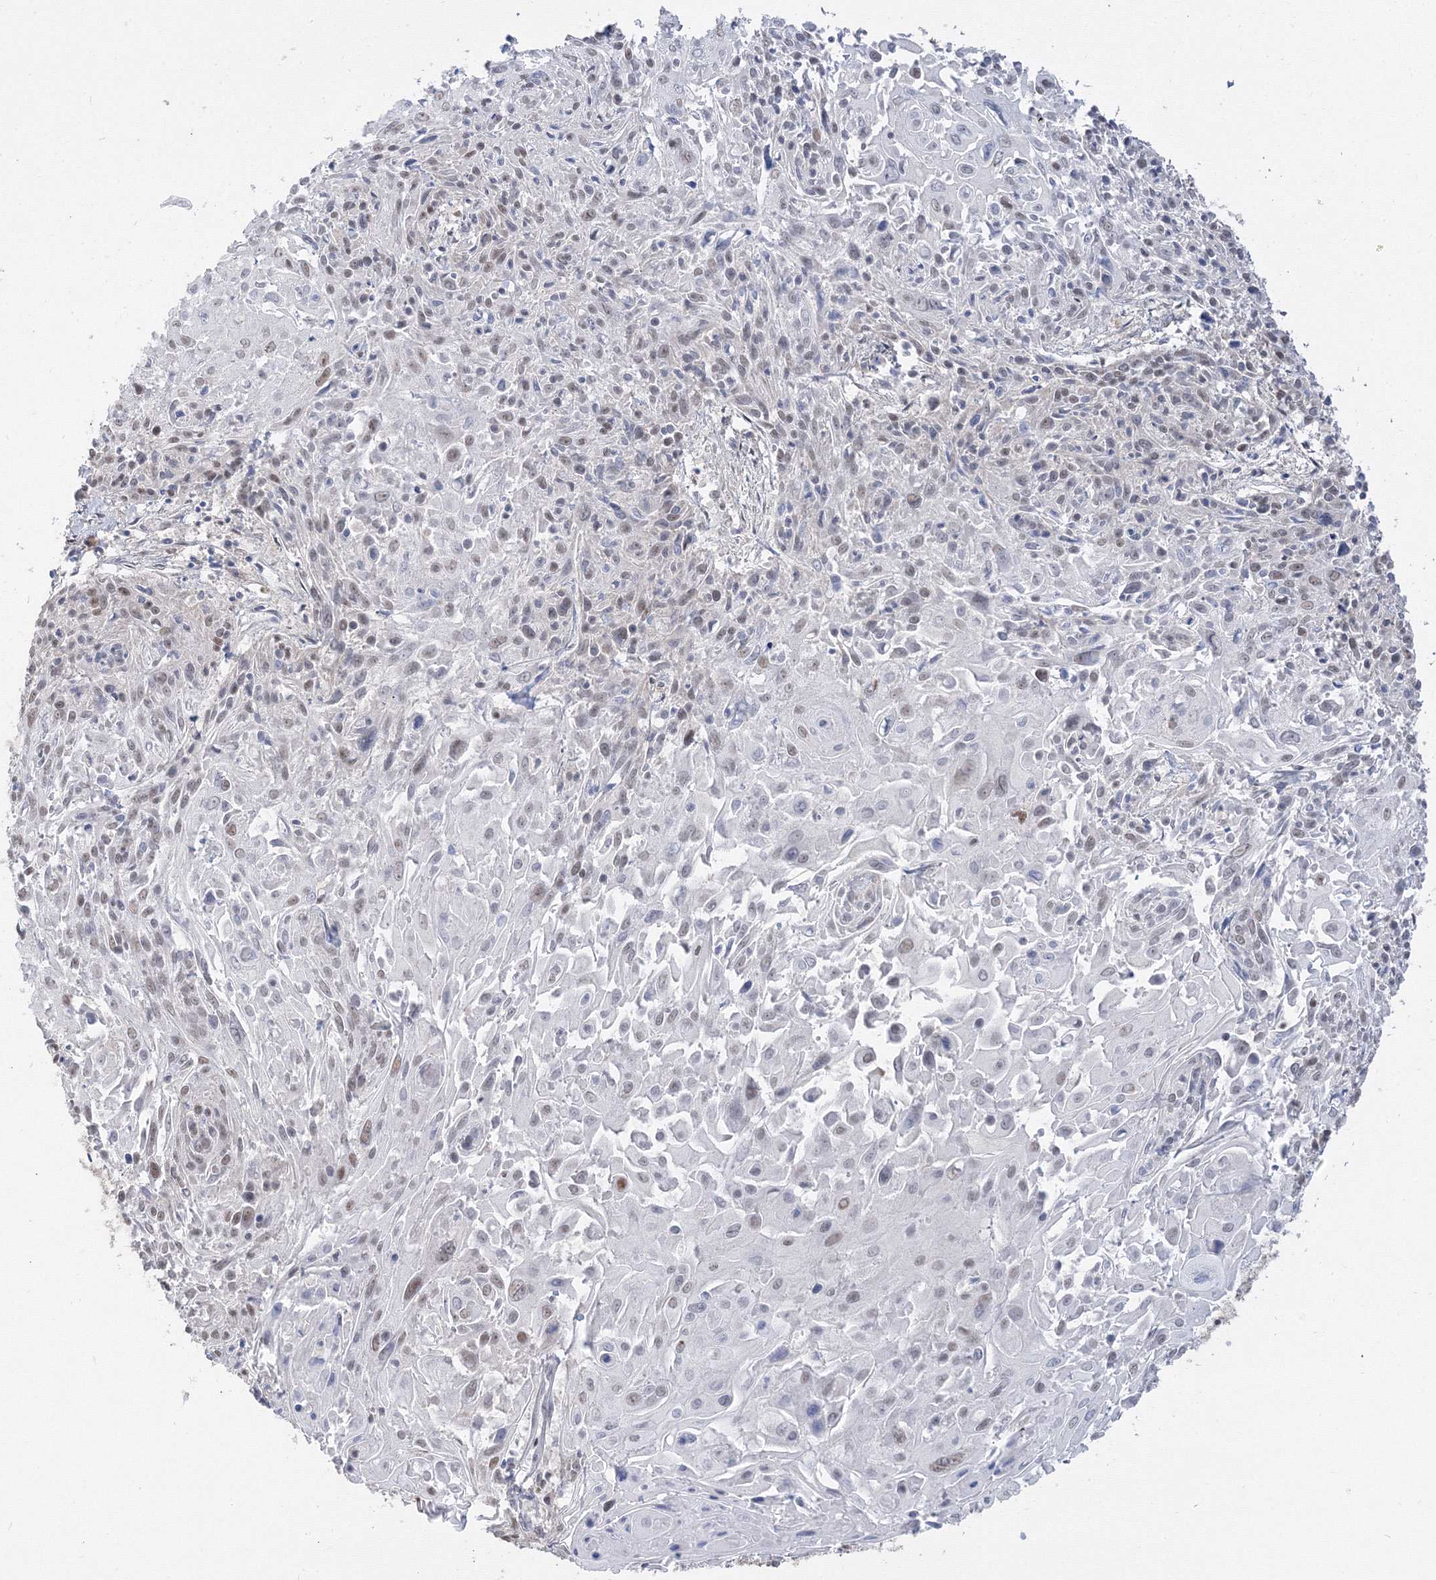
{"staining": {"intensity": "moderate", "quantity": "25%-75%", "location": "nuclear"}, "tissue": "cervical cancer", "cell_type": "Tumor cells", "image_type": "cancer", "snomed": [{"axis": "morphology", "description": "Squamous cell carcinoma, NOS"}, {"axis": "topography", "description": "Cervix"}], "caption": "This is an image of IHC staining of squamous cell carcinoma (cervical), which shows moderate positivity in the nuclear of tumor cells.", "gene": "PPP4R2", "patient": {"sex": "female", "age": 51}}